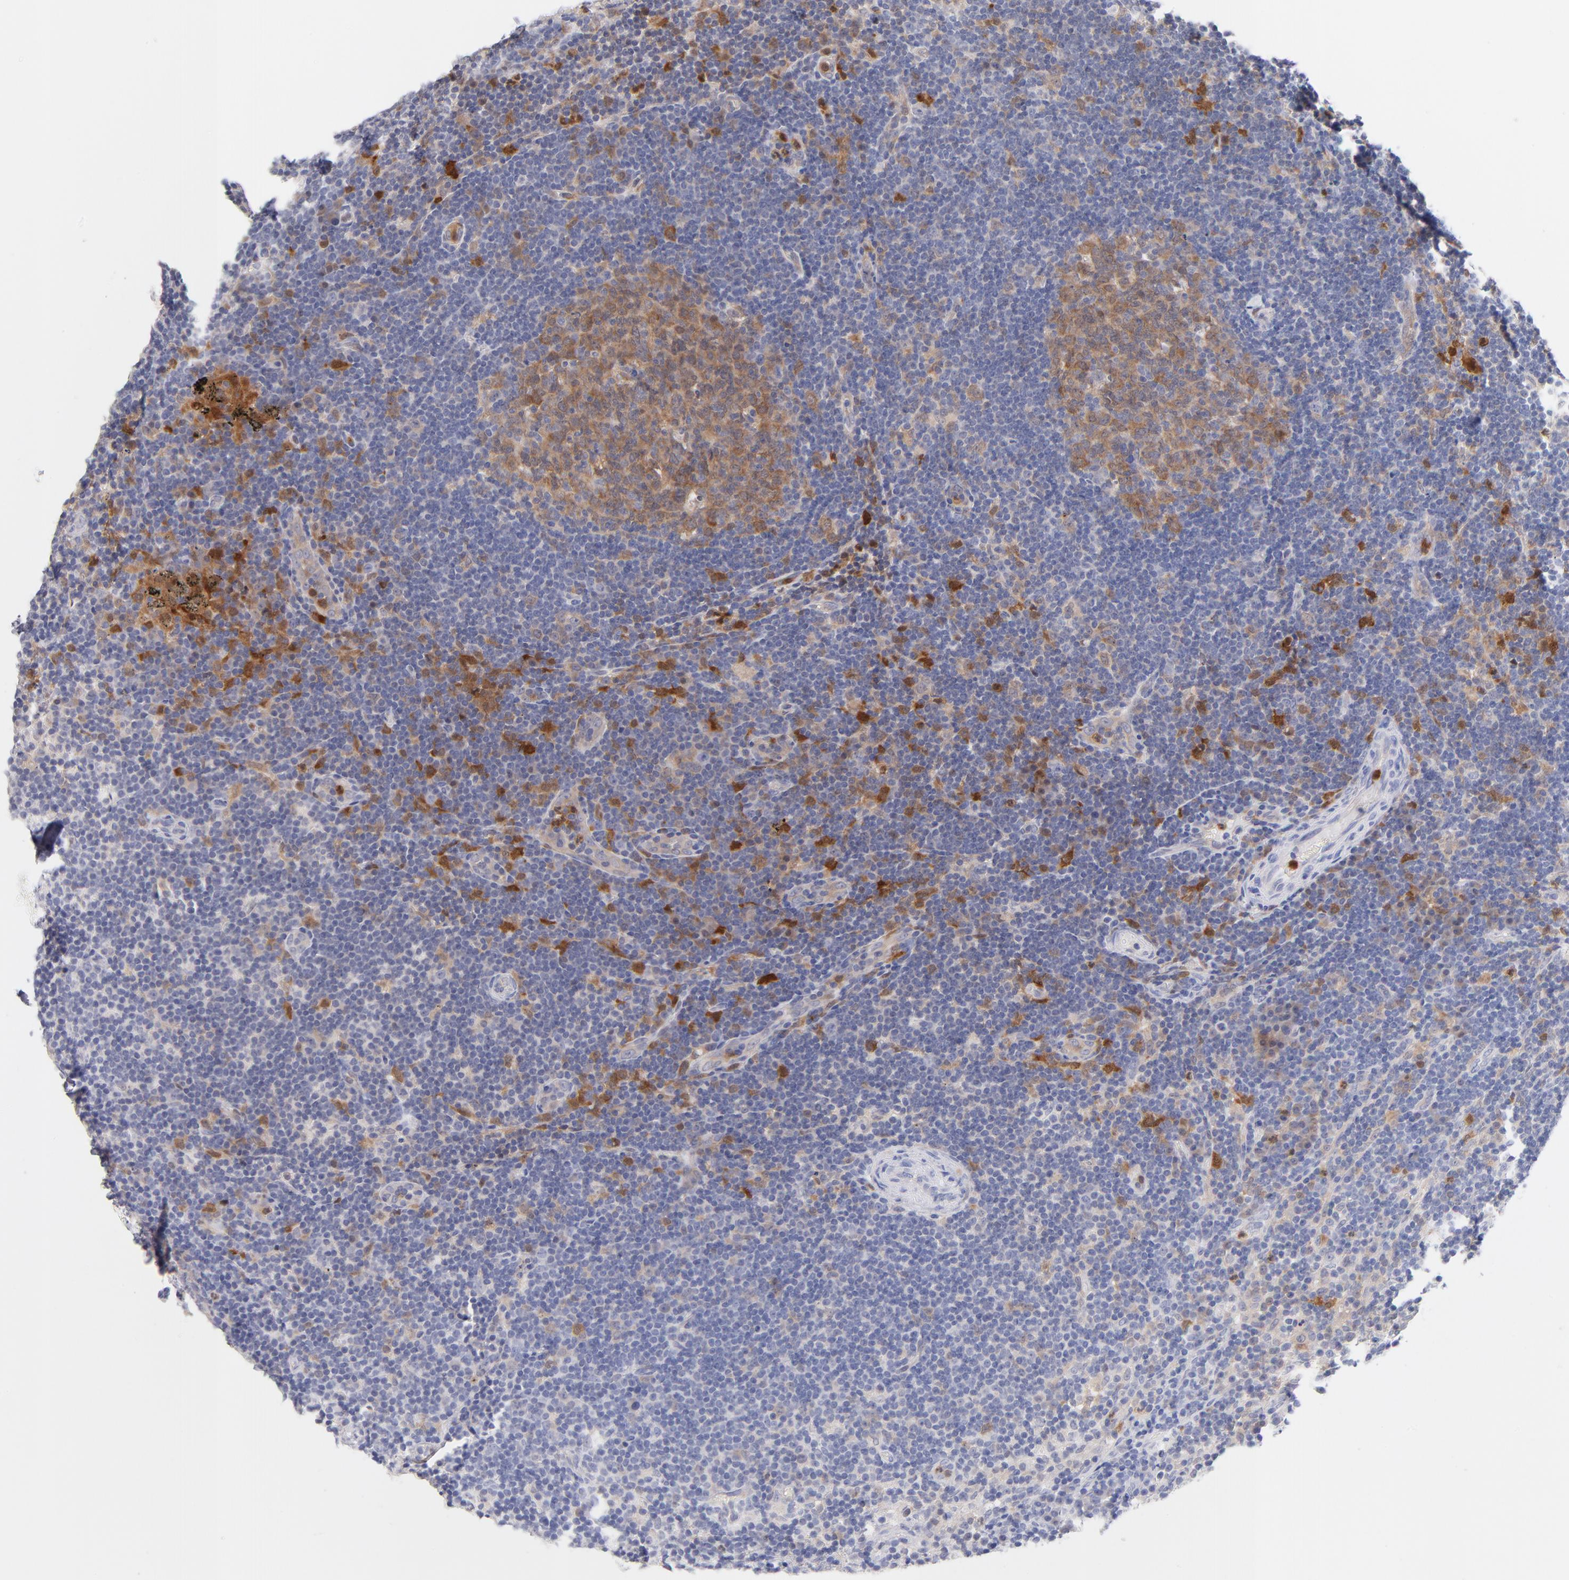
{"staining": {"intensity": "moderate", "quantity": ">75%", "location": "cytoplasmic/membranous"}, "tissue": "lymph node", "cell_type": "Germinal center cells", "image_type": "normal", "snomed": [{"axis": "morphology", "description": "Normal tissue, NOS"}, {"axis": "morphology", "description": "Uncertain malignant potential"}, {"axis": "topography", "description": "Lymph node"}, {"axis": "topography", "description": "Salivary gland, NOS"}], "caption": "A photomicrograph showing moderate cytoplasmic/membranous positivity in about >75% of germinal center cells in normal lymph node, as visualized by brown immunohistochemical staining.", "gene": "BID", "patient": {"sex": "female", "age": 51}}